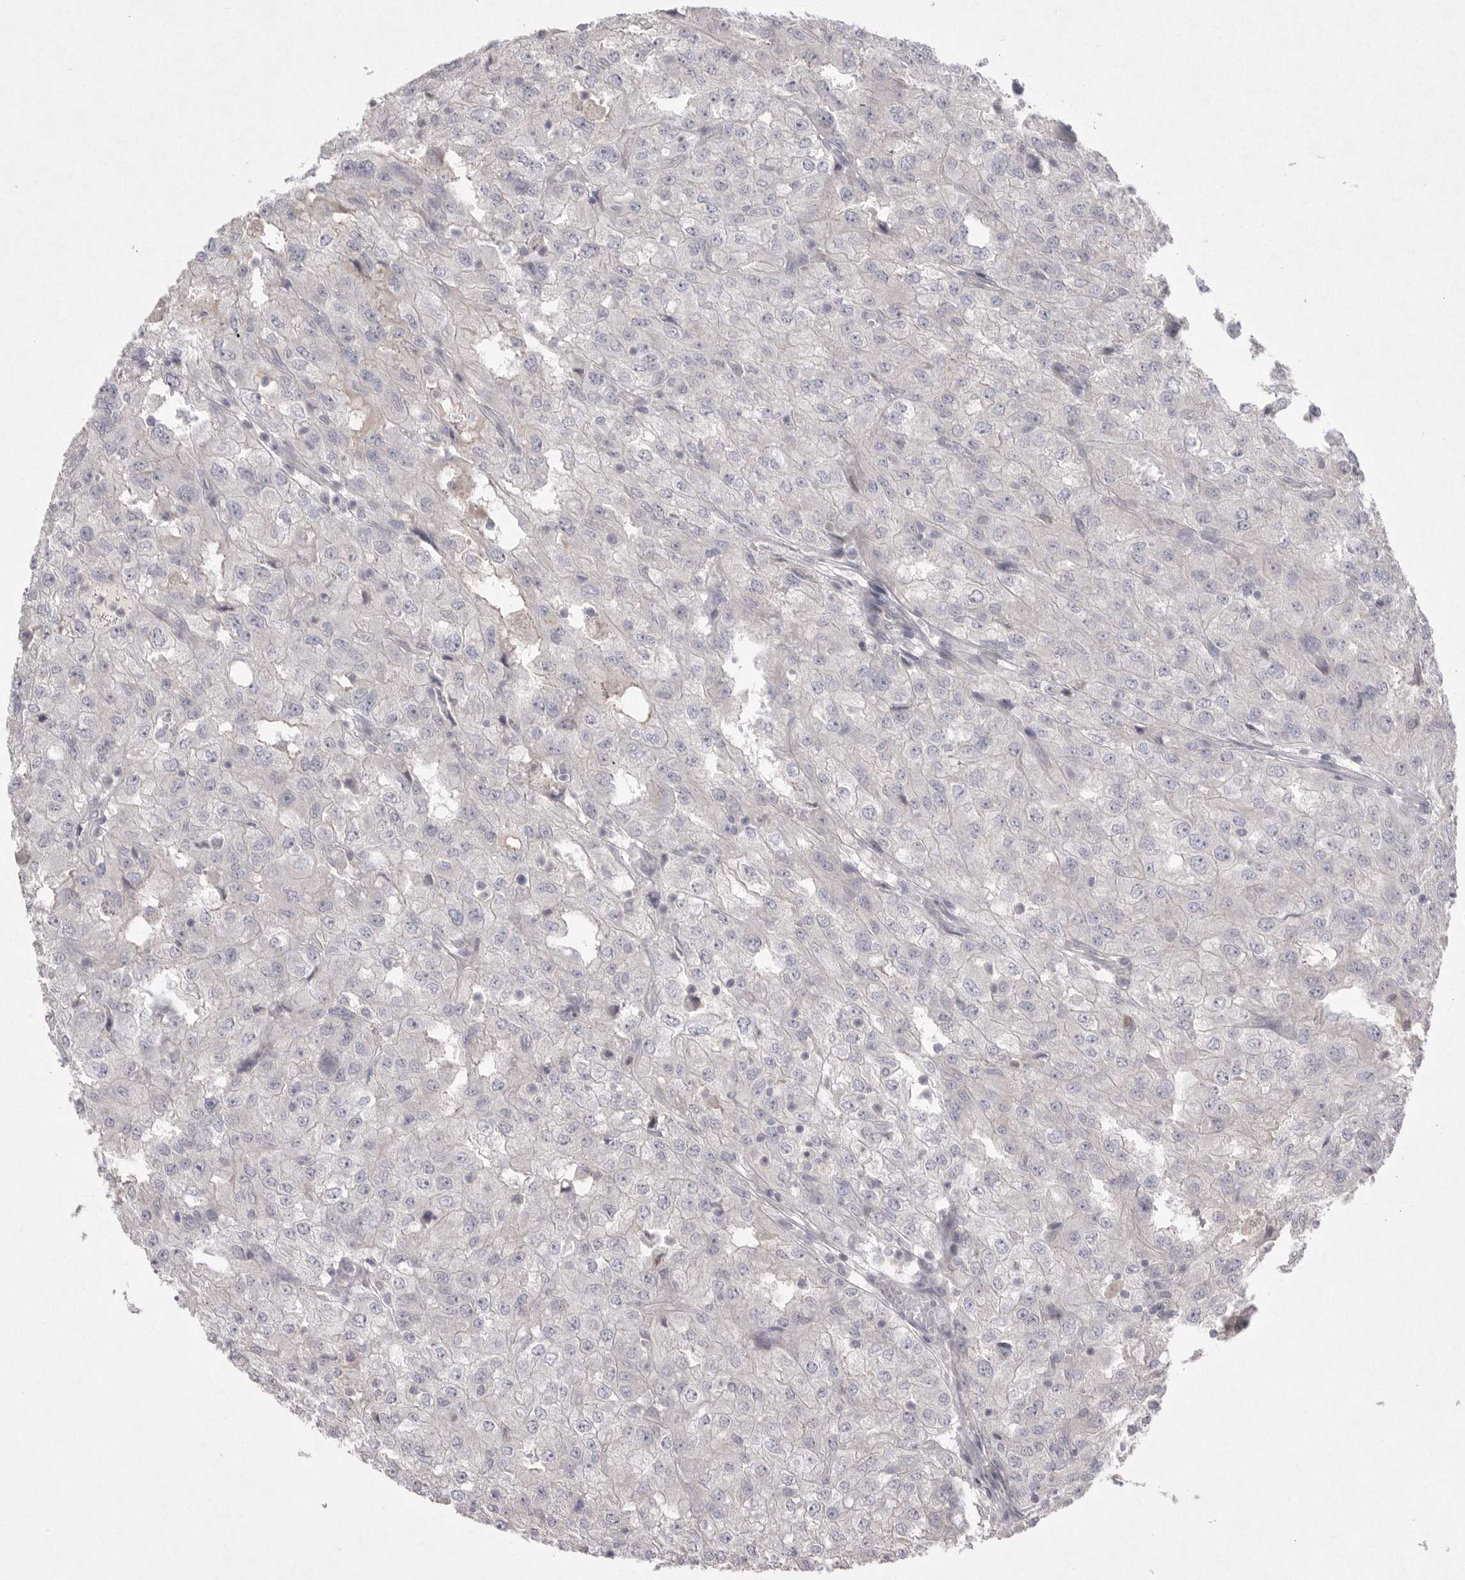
{"staining": {"intensity": "negative", "quantity": "none", "location": "none"}, "tissue": "renal cancer", "cell_type": "Tumor cells", "image_type": "cancer", "snomed": [{"axis": "morphology", "description": "Adenocarcinoma, NOS"}, {"axis": "topography", "description": "Kidney"}], "caption": "Tumor cells are negative for protein expression in human renal adenocarcinoma.", "gene": "VANGL2", "patient": {"sex": "female", "age": 54}}